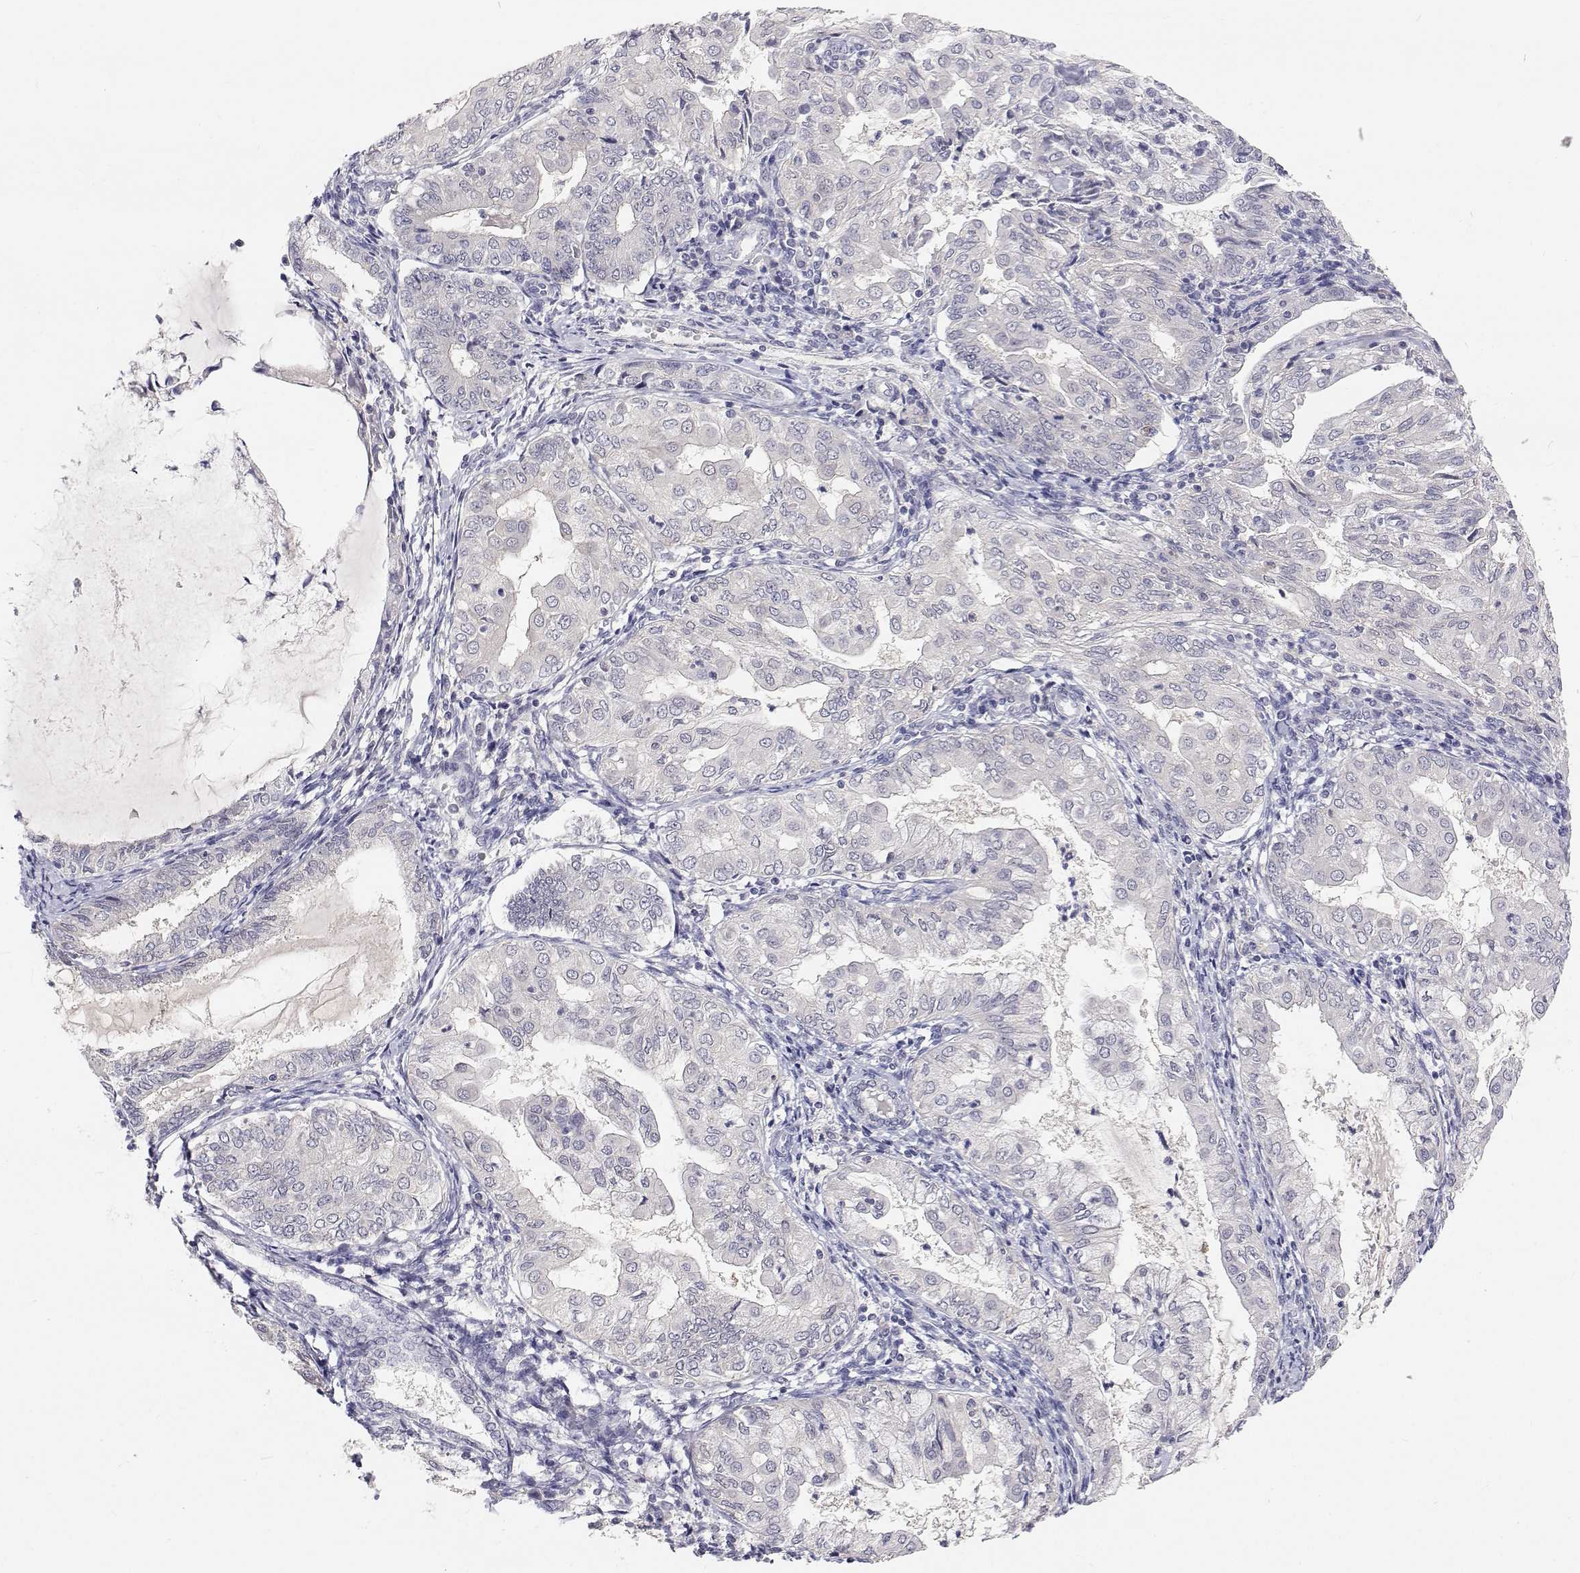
{"staining": {"intensity": "negative", "quantity": "none", "location": "none"}, "tissue": "endometrial cancer", "cell_type": "Tumor cells", "image_type": "cancer", "snomed": [{"axis": "morphology", "description": "Adenocarcinoma, NOS"}, {"axis": "topography", "description": "Endometrium"}], "caption": "Tumor cells are negative for brown protein staining in endometrial cancer (adenocarcinoma).", "gene": "MYPN", "patient": {"sex": "female", "age": 68}}